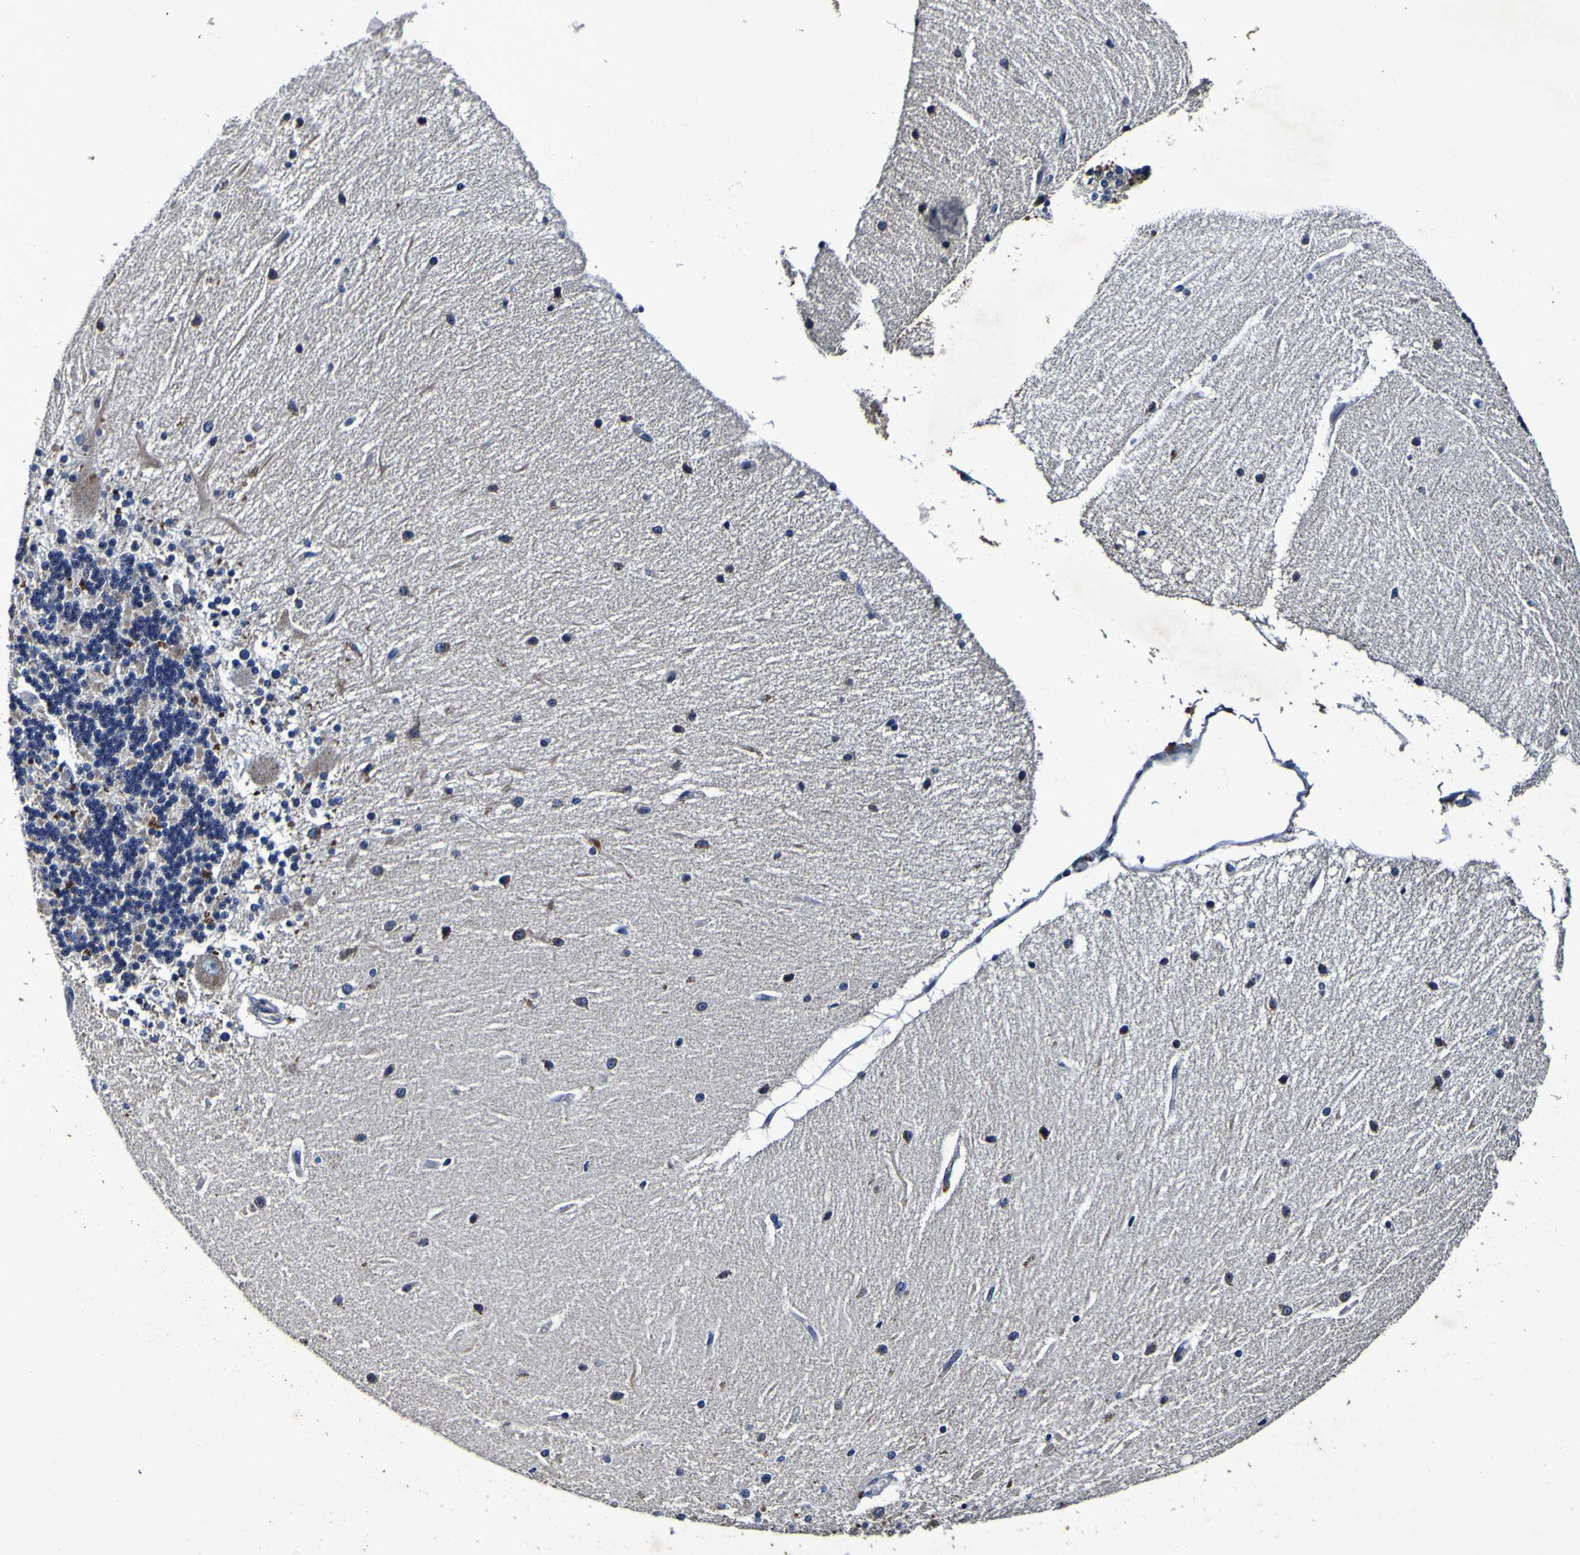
{"staining": {"intensity": "negative", "quantity": "none", "location": "none"}, "tissue": "cerebellum", "cell_type": "Cells in granular layer", "image_type": "normal", "snomed": [{"axis": "morphology", "description": "Normal tissue, NOS"}, {"axis": "topography", "description": "Cerebellum"}], "caption": "Image shows no protein expression in cells in granular layer of normal cerebellum. (DAB (3,3'-diaminobenzidine) immunohistochemistry visualized using brightfield microscopy, high magnification).", "gene": "PANK4", "patient": {"sex": "female", "age": 54}}